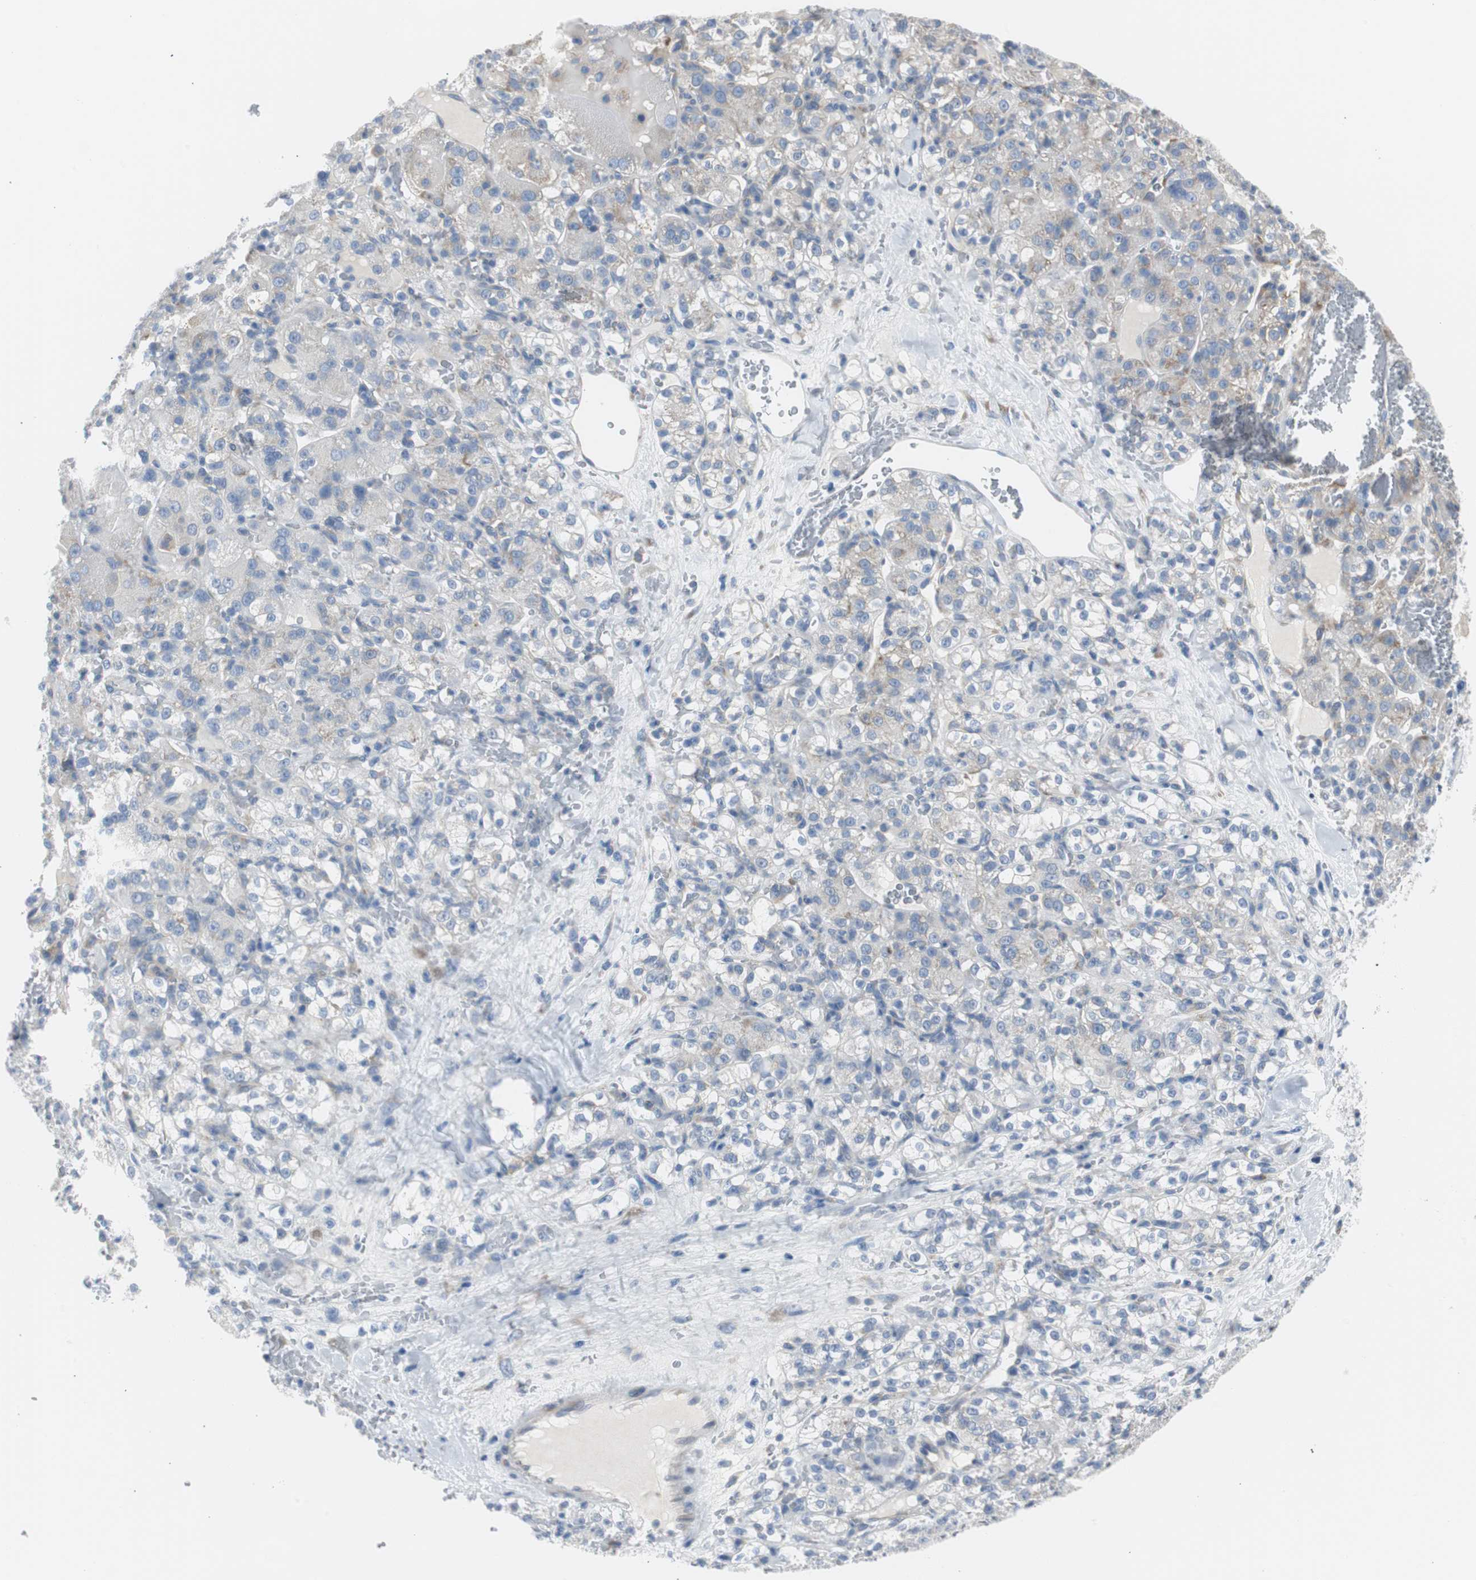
{"staining": {"intensity": "negative", "quantity": "none", "location": "none"}, "tissue": "renal cancer", "cell_type": "Tumor cells", "image_type": "cancer", "snomed": [{"axis": "morphology", "description": "Normal tissue, NOS"}, {"axis": "morphology", "description": "Adenocarcinoma, NOS"}, {"axis": "topography", "description": "Kidney"}], "caption": "Protein analysis of adenocarcinoma (renal) shows no significant positivity in tumor cells.", "gene": "RPS12", "patient": {"sex": "male", "age": 61}}